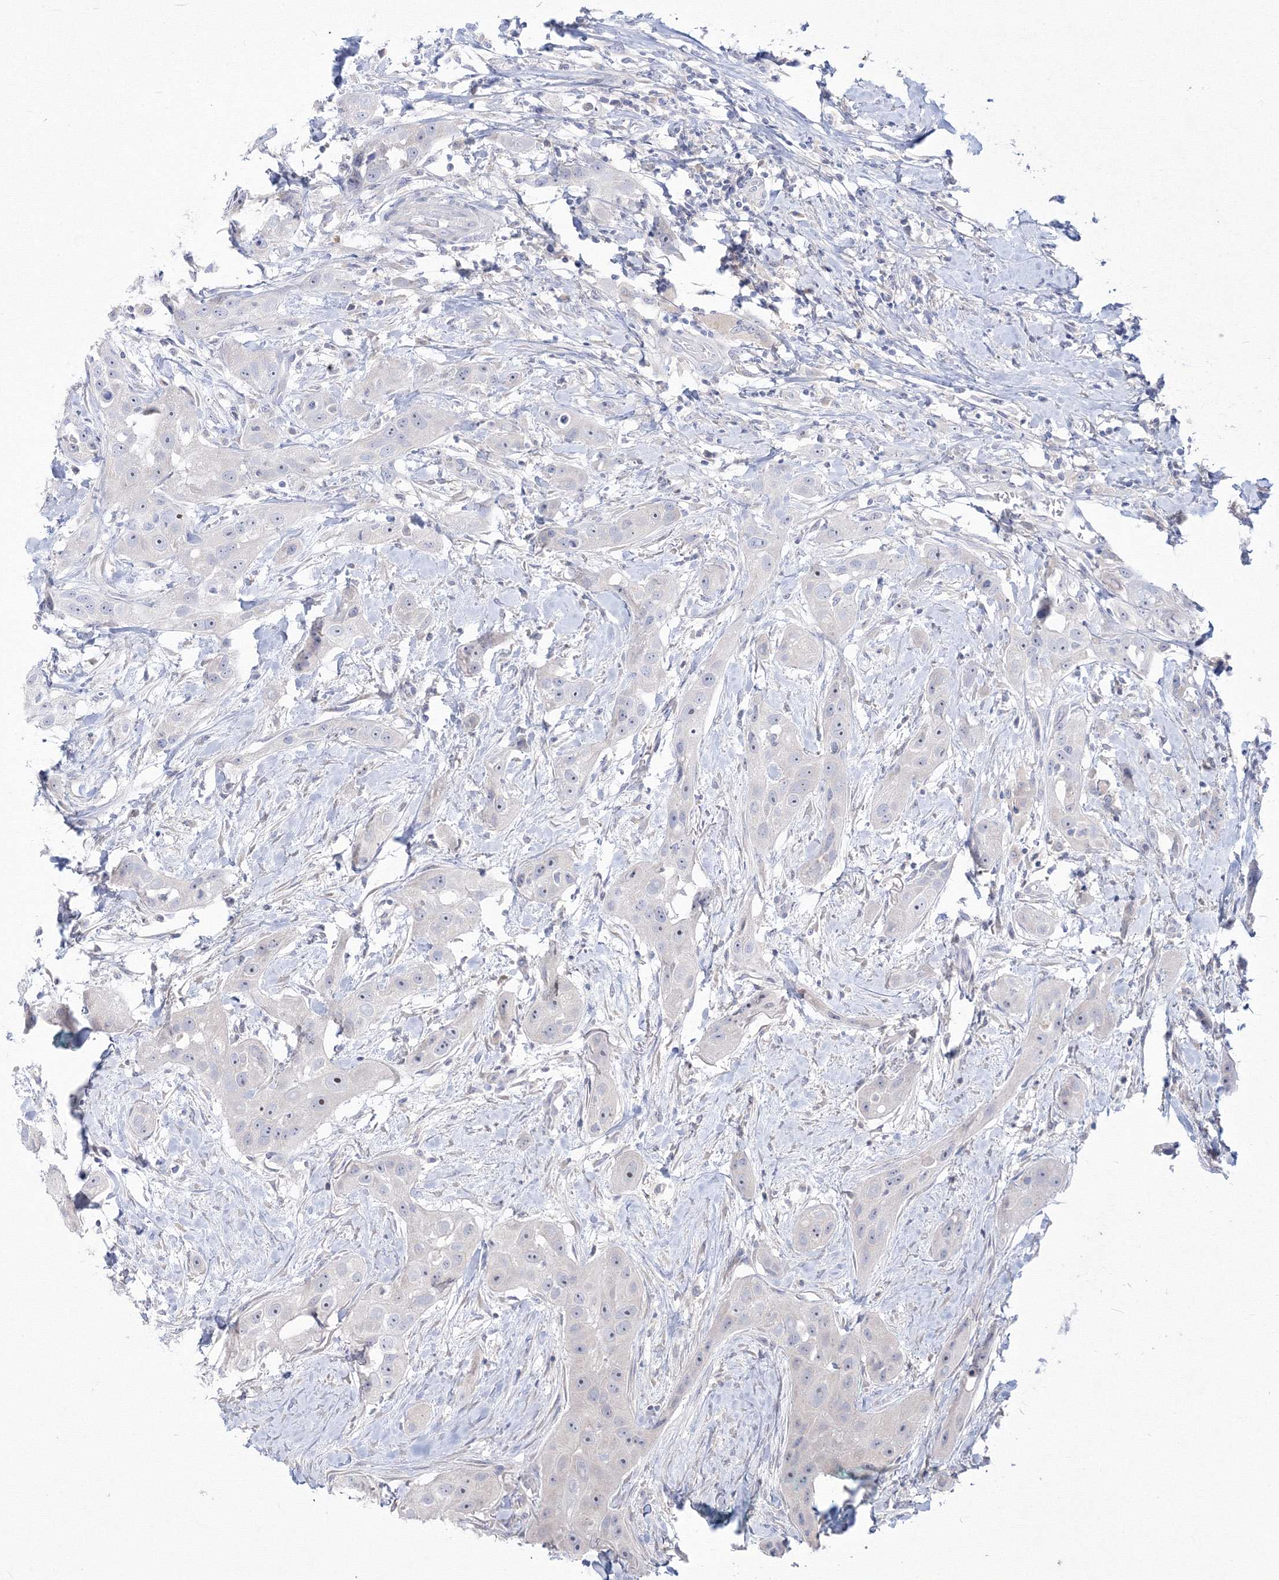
{"staining": {"intensity": "negative", "quantity": "none", "location": "none"}, "tissue": "head and neck cancer", "cell_type": "Tumor cells", "image_type": "cancer", "snomed": [{"axis": "morphology", "description": "Normal tissue, NOS"}, {"axis": "morphology", "description": "Squamous cell carcinoma, NOS"}, {"axis": "topography", "description": "Skeletal muscle"}, {"axis": "topography", "description": "Head-Neck"}], "caption": "A high-resolution histopathology image shows immunohistochemistry staining of squamous cell carcinoma (head and neck), which shows no significant expression in tumor cells.", "gene": "FBXL8", "patient": {"sex": "male", "age": 51}}